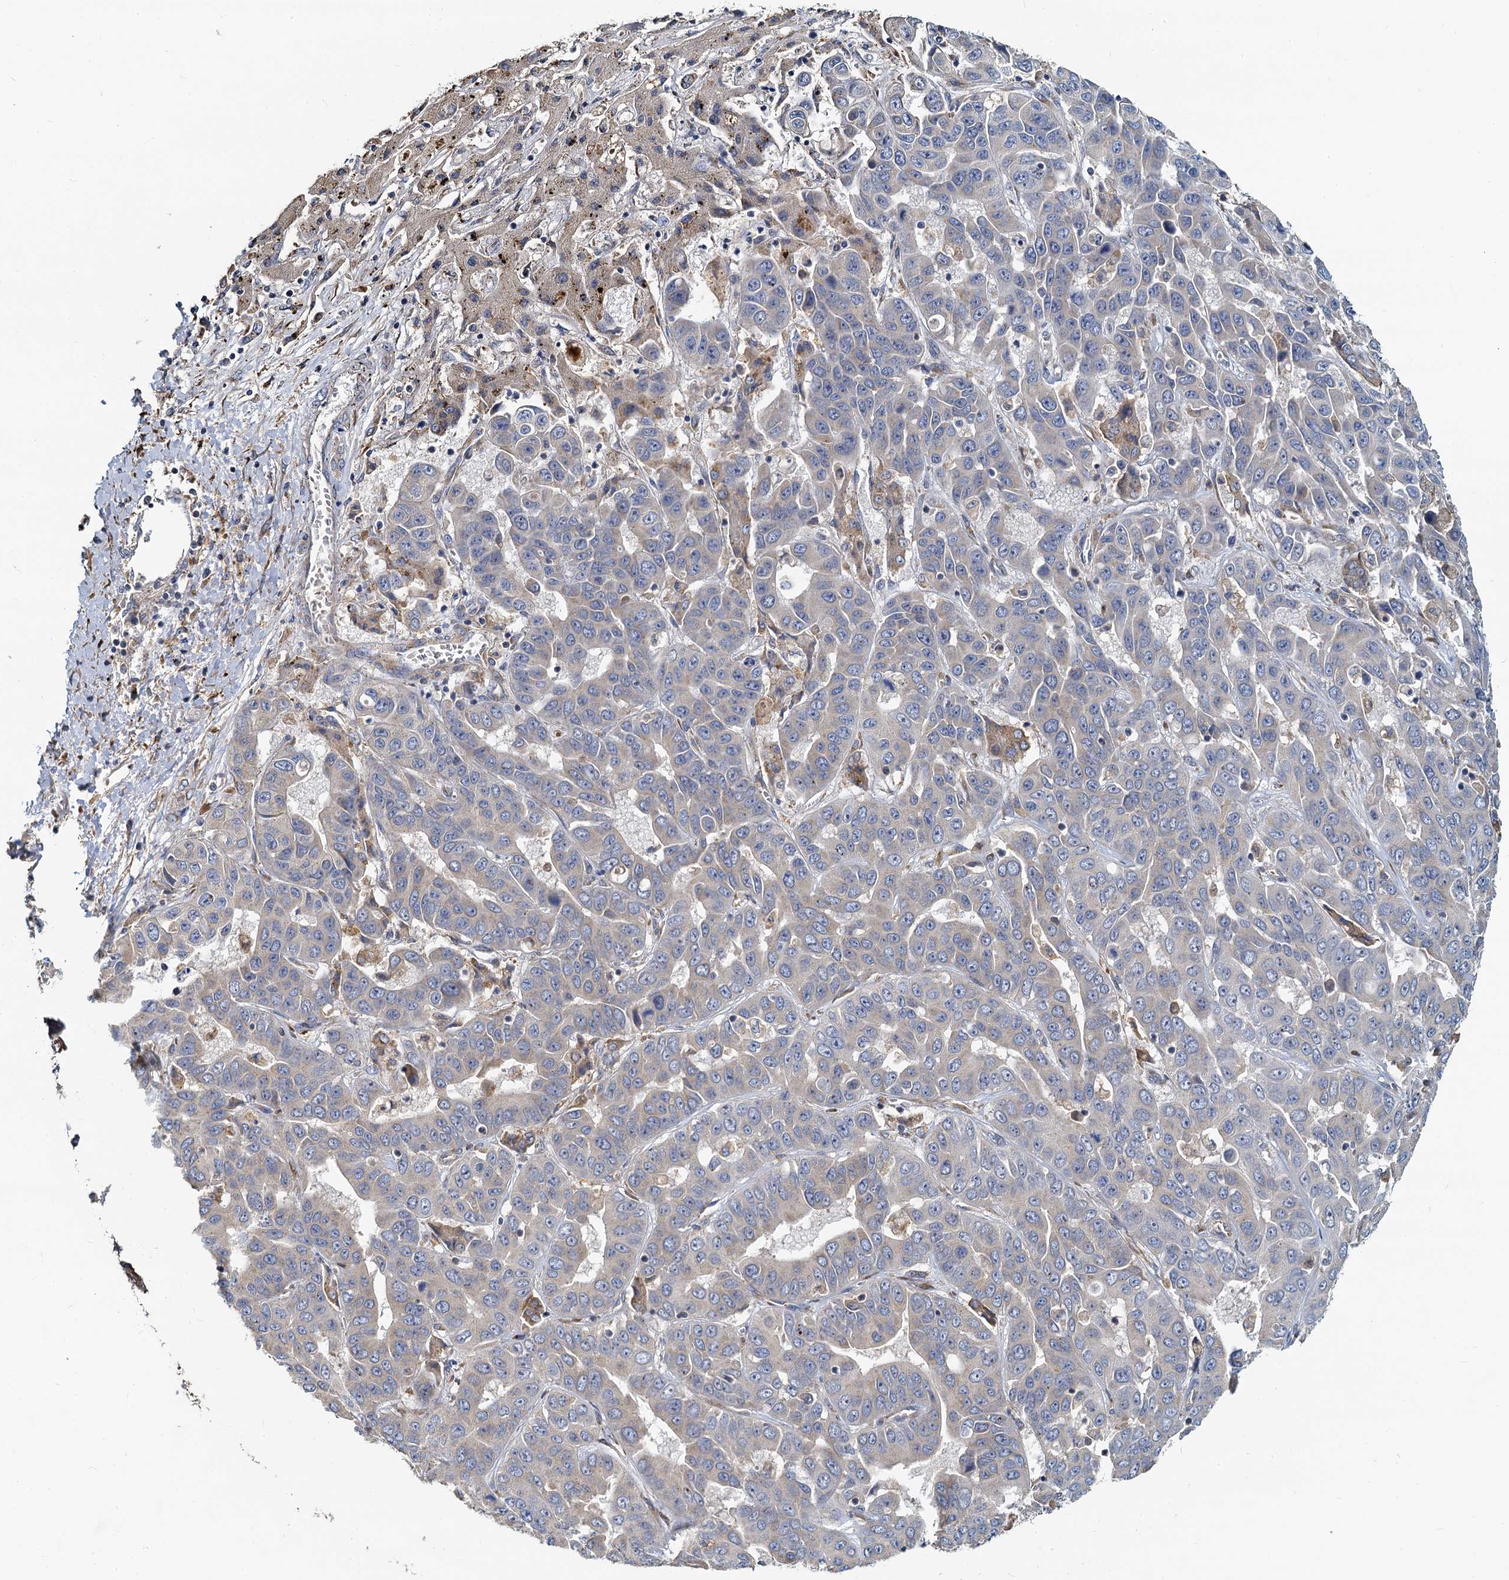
{"staining": {"intensity": "negative", "quantity": "none", "location": "none"}, "tissue": "liver cancer", "cell_type": "Tumor cells", "image_type": "cancer", "snomed": [{"axis": "morphology", "description": "Cholangiocarcinoma"}, {"axis": "topography", "description": "Liver"}], "caption": "This is an immunohistochemistry (IHC) photomicrograph of human liver cancer. There is no staining in tumor cells.", "gene": "NKAPD1", "patient": {"sex": "female", "age": 52}}